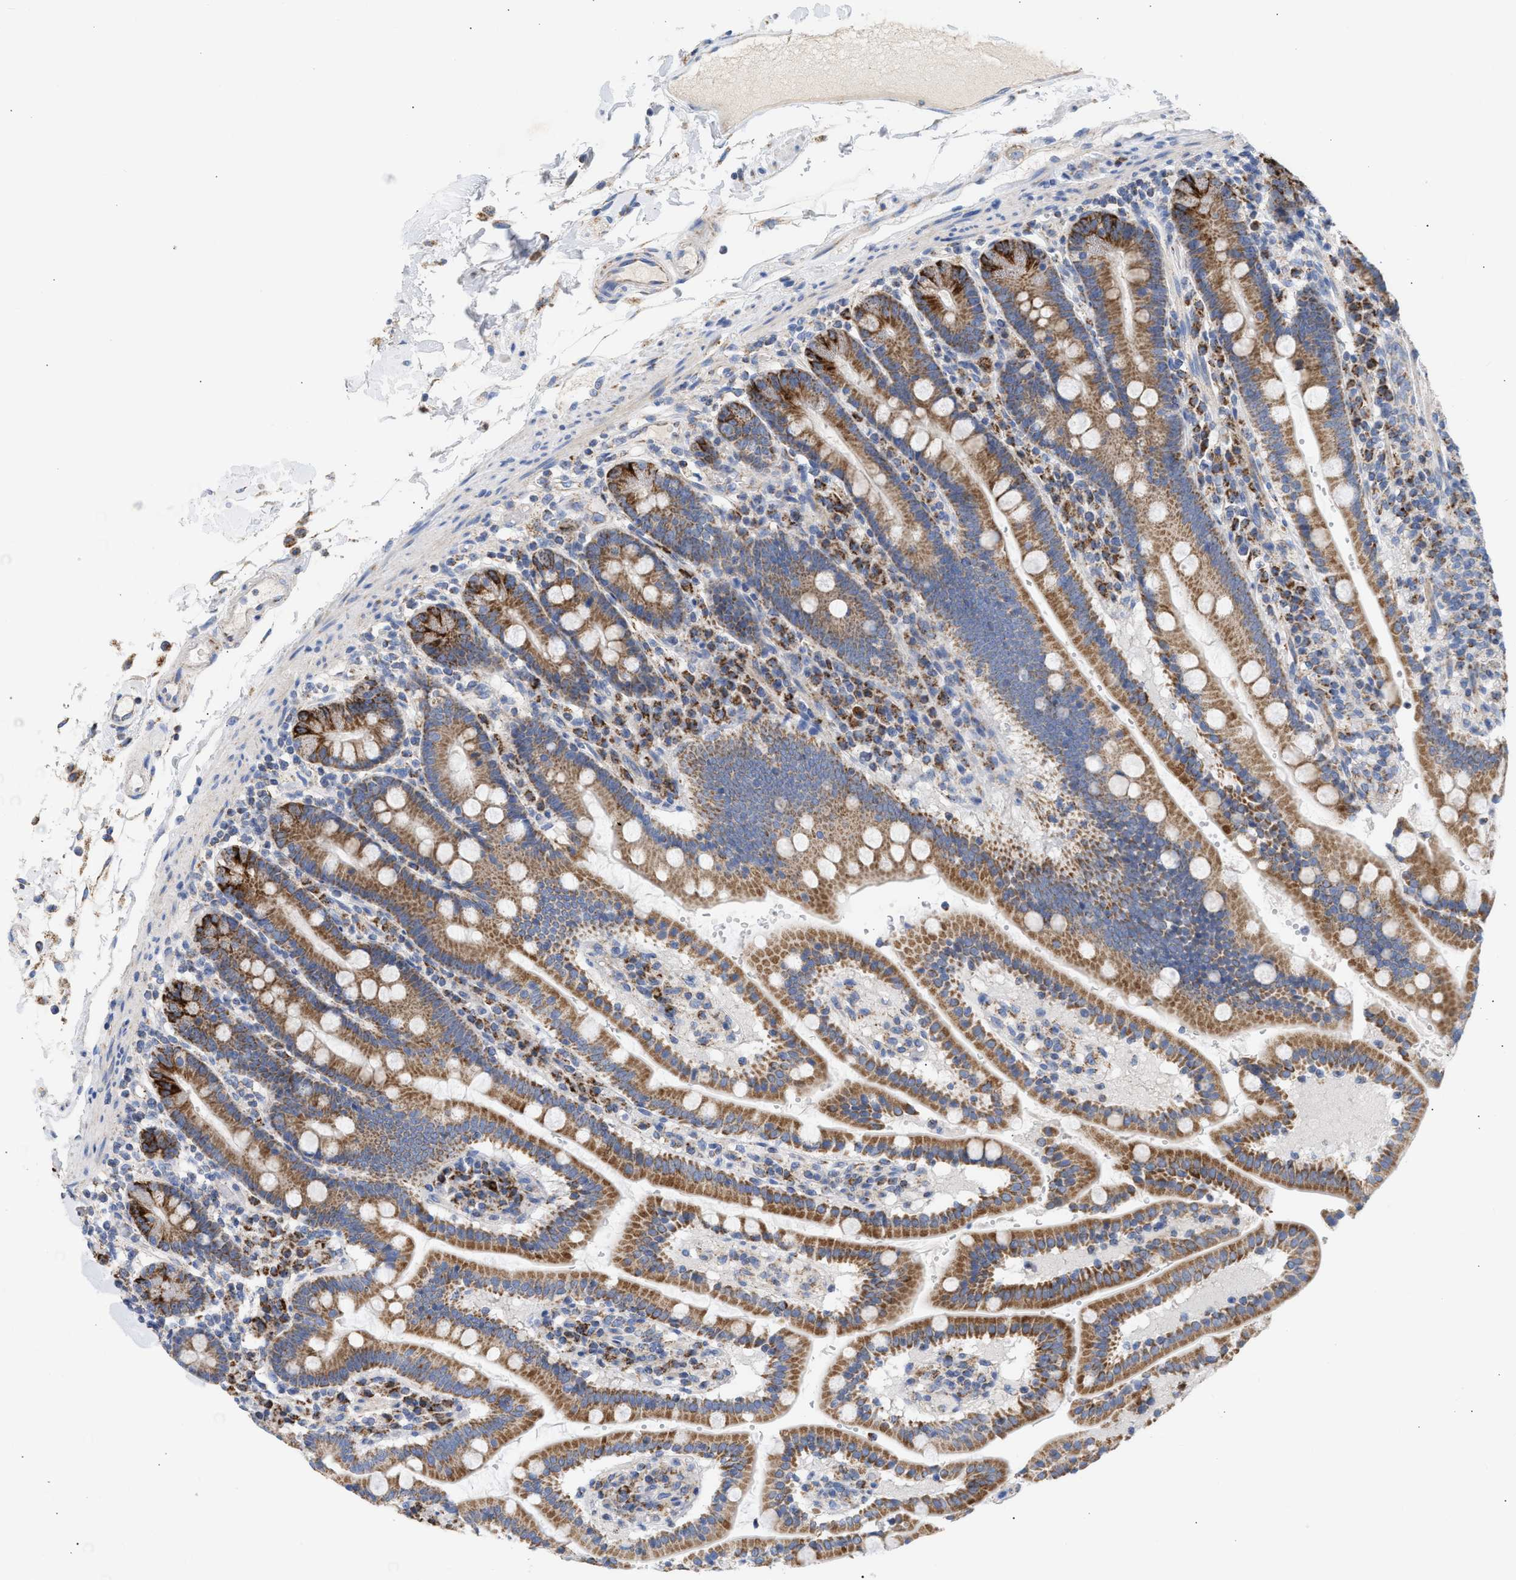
{"staining": {"intensity": "moderate", "quantity": ">75%", "location": "cytoplasmic/membranous"}, "tissue": "duodenum", "cell_type": "Glandular cells", "image_type": "normal", "snomed": [{"axis": "morphology", "description": "Normal tissue, NOS"}, {"axis": "topography", "description": "Small intestine, NOS"}], "caption": "Immunohistochemistry (IHC) photomicrograph of benign duodenum: human duodenum stained using immunohistochemistry (IHC) displays medium levels of moderate protein expression localized specifically in the cytoplasmic/membranous of glandular cells, appearing as a cytoplasmic/membranous brown color.", "gene": "ACOT13", "patient": {"sex": "female", "age": 71}}